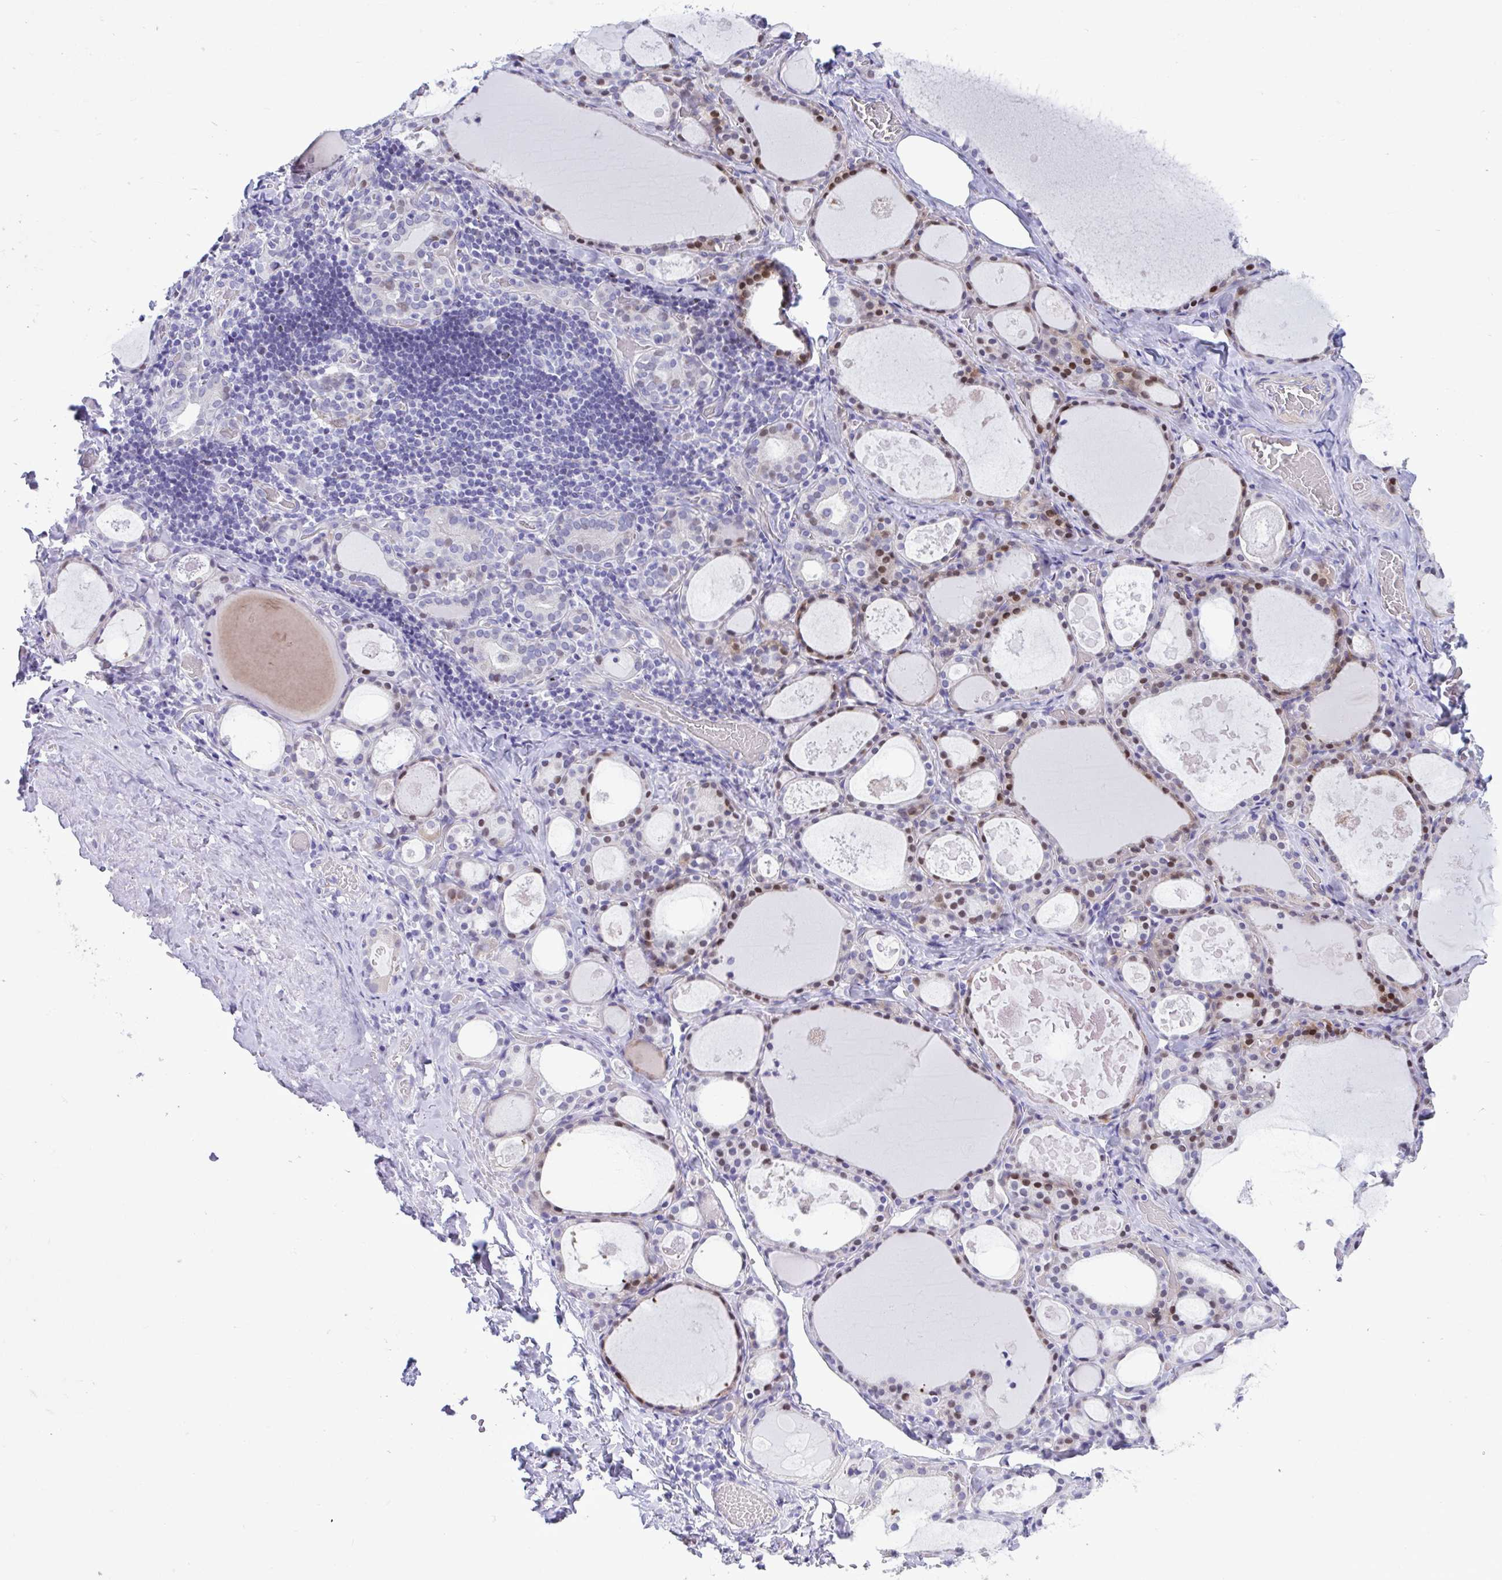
{"staining": {"intensity": "moderate", "quantity": "25%-75%", "location": "cytoplasmic/membranous,nuclear"}, "tissue": "thyroid gland", "cell_type": "Glandular cells", "image_type": "normal", "snomed": [{"axis": "morphology", "description": "Normal tissue, NOS"}, {"axis": "topography", "description": "Thyroid gland"}], "caption": "High-power microscopy captured an immunohistochemistry micrograph of normal thyroid gland, revealing moderate cytoplasmic/membranous,nuclear positivity in approximately 25%-75% of glandular cells. The staining was performed using DAB, with brown indicating positive protein expression. Nuclei are stained blue with hematoxylin.", "gene": "ISL1", "patient": {"sex": "male", "age": 56}}